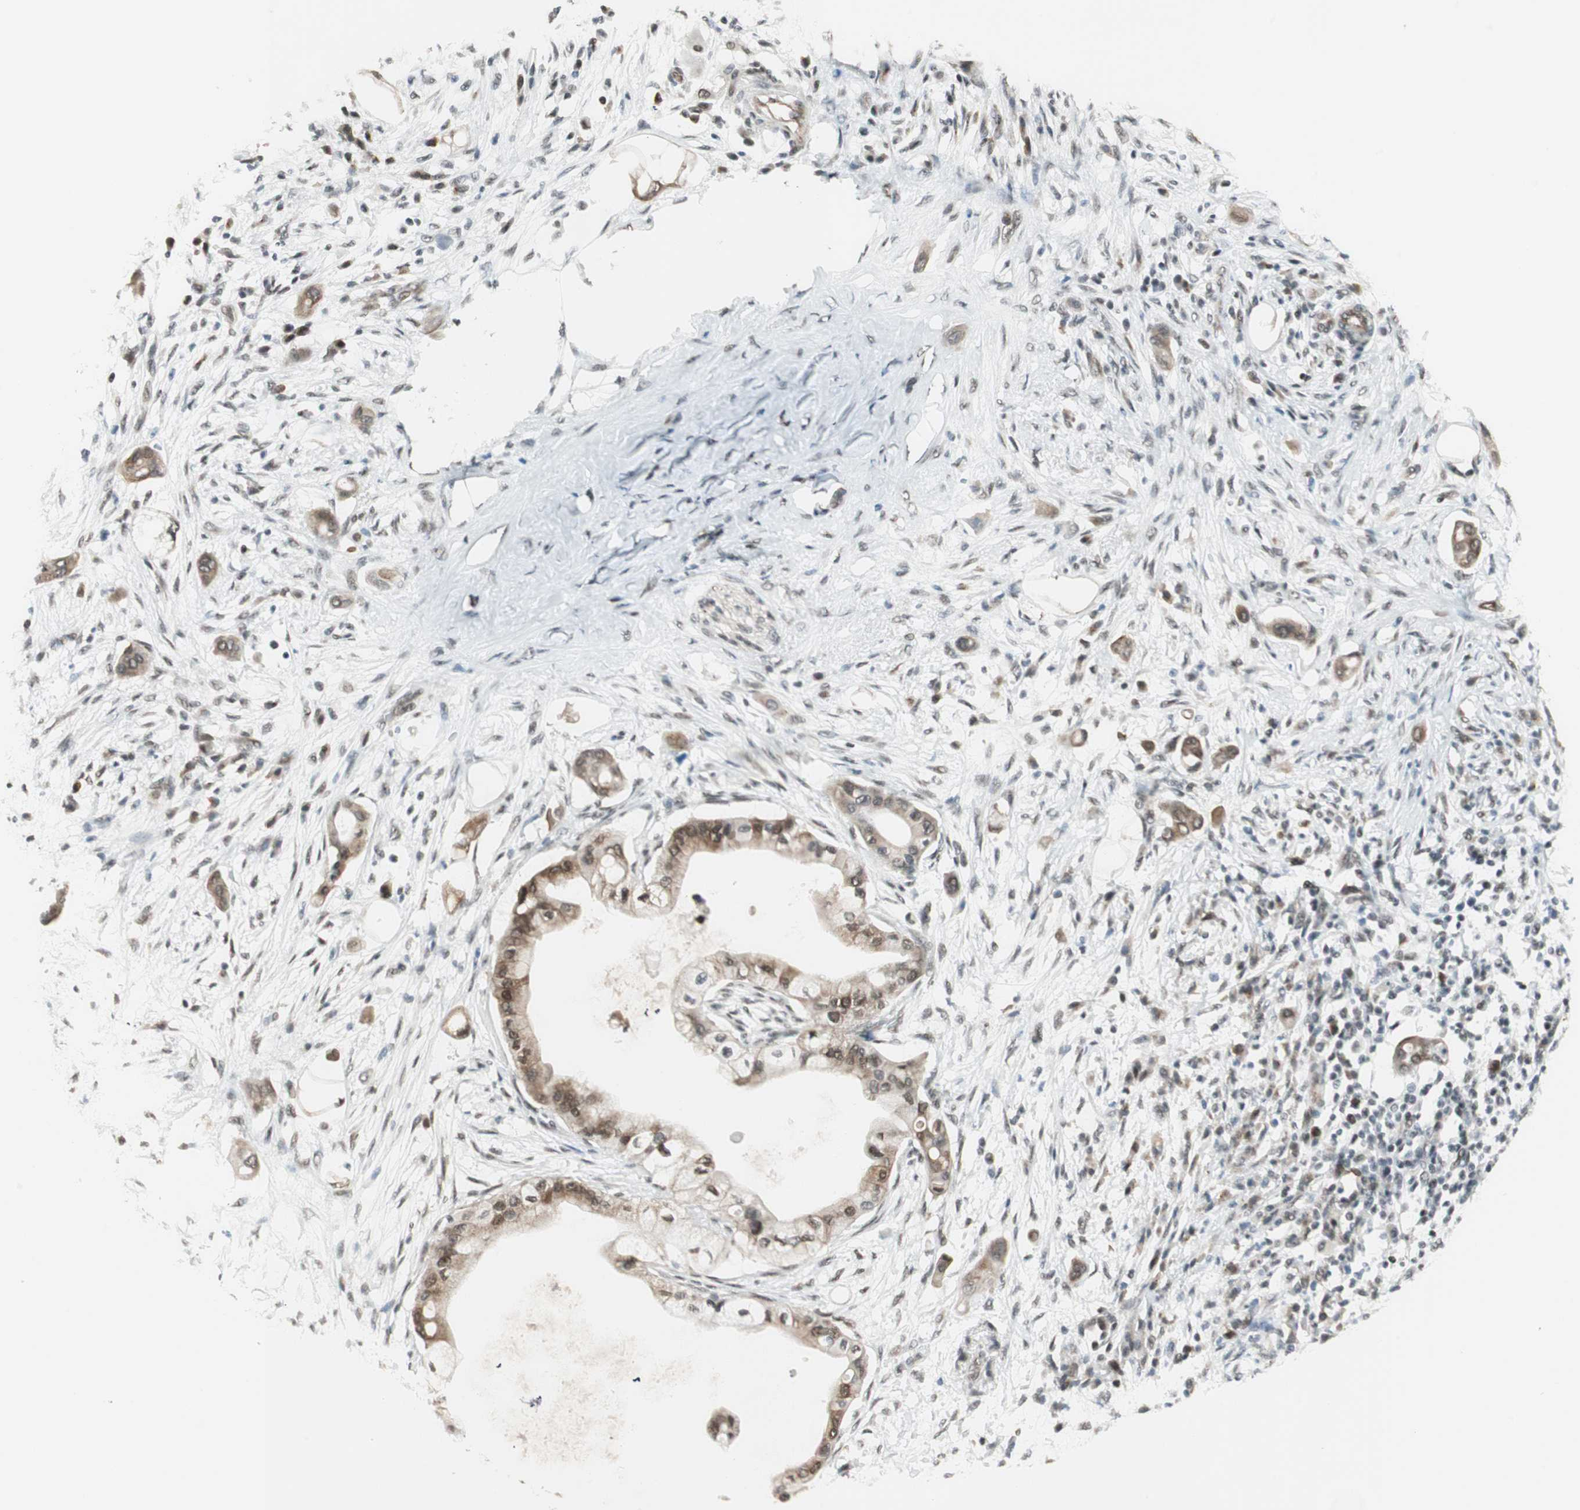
{"staining": {"intensity": "strong", "quantity": ">75%", "location": "cytoplasmic/membranous,nuclear"}, "tissue": "pancreatic cancer", "cell_type": "Tumor cells", "image_type": "cancer", "snomed": [{"axis": "morphology", "description": "Adenocarcinoma, NOS"}, {"axis": "morphology", "description": "Adenocarcinoma, metastatic, NOS"}, {"axis": "topography", "description": "Lymph node"}, {"axis": "topography", "description": "Pancreas"}, {"axis": "topography", "description": "Duodenum"}], "caption": "About >75% of tumor cells in pancreatic adenocarcinoma show strong cytoplasmic/membranous and nuclear protein positivity as visualized by brown immunohistochemical staining.", "gene": "ZBTB17", "patient": {"sex": "female", "age": 64}}